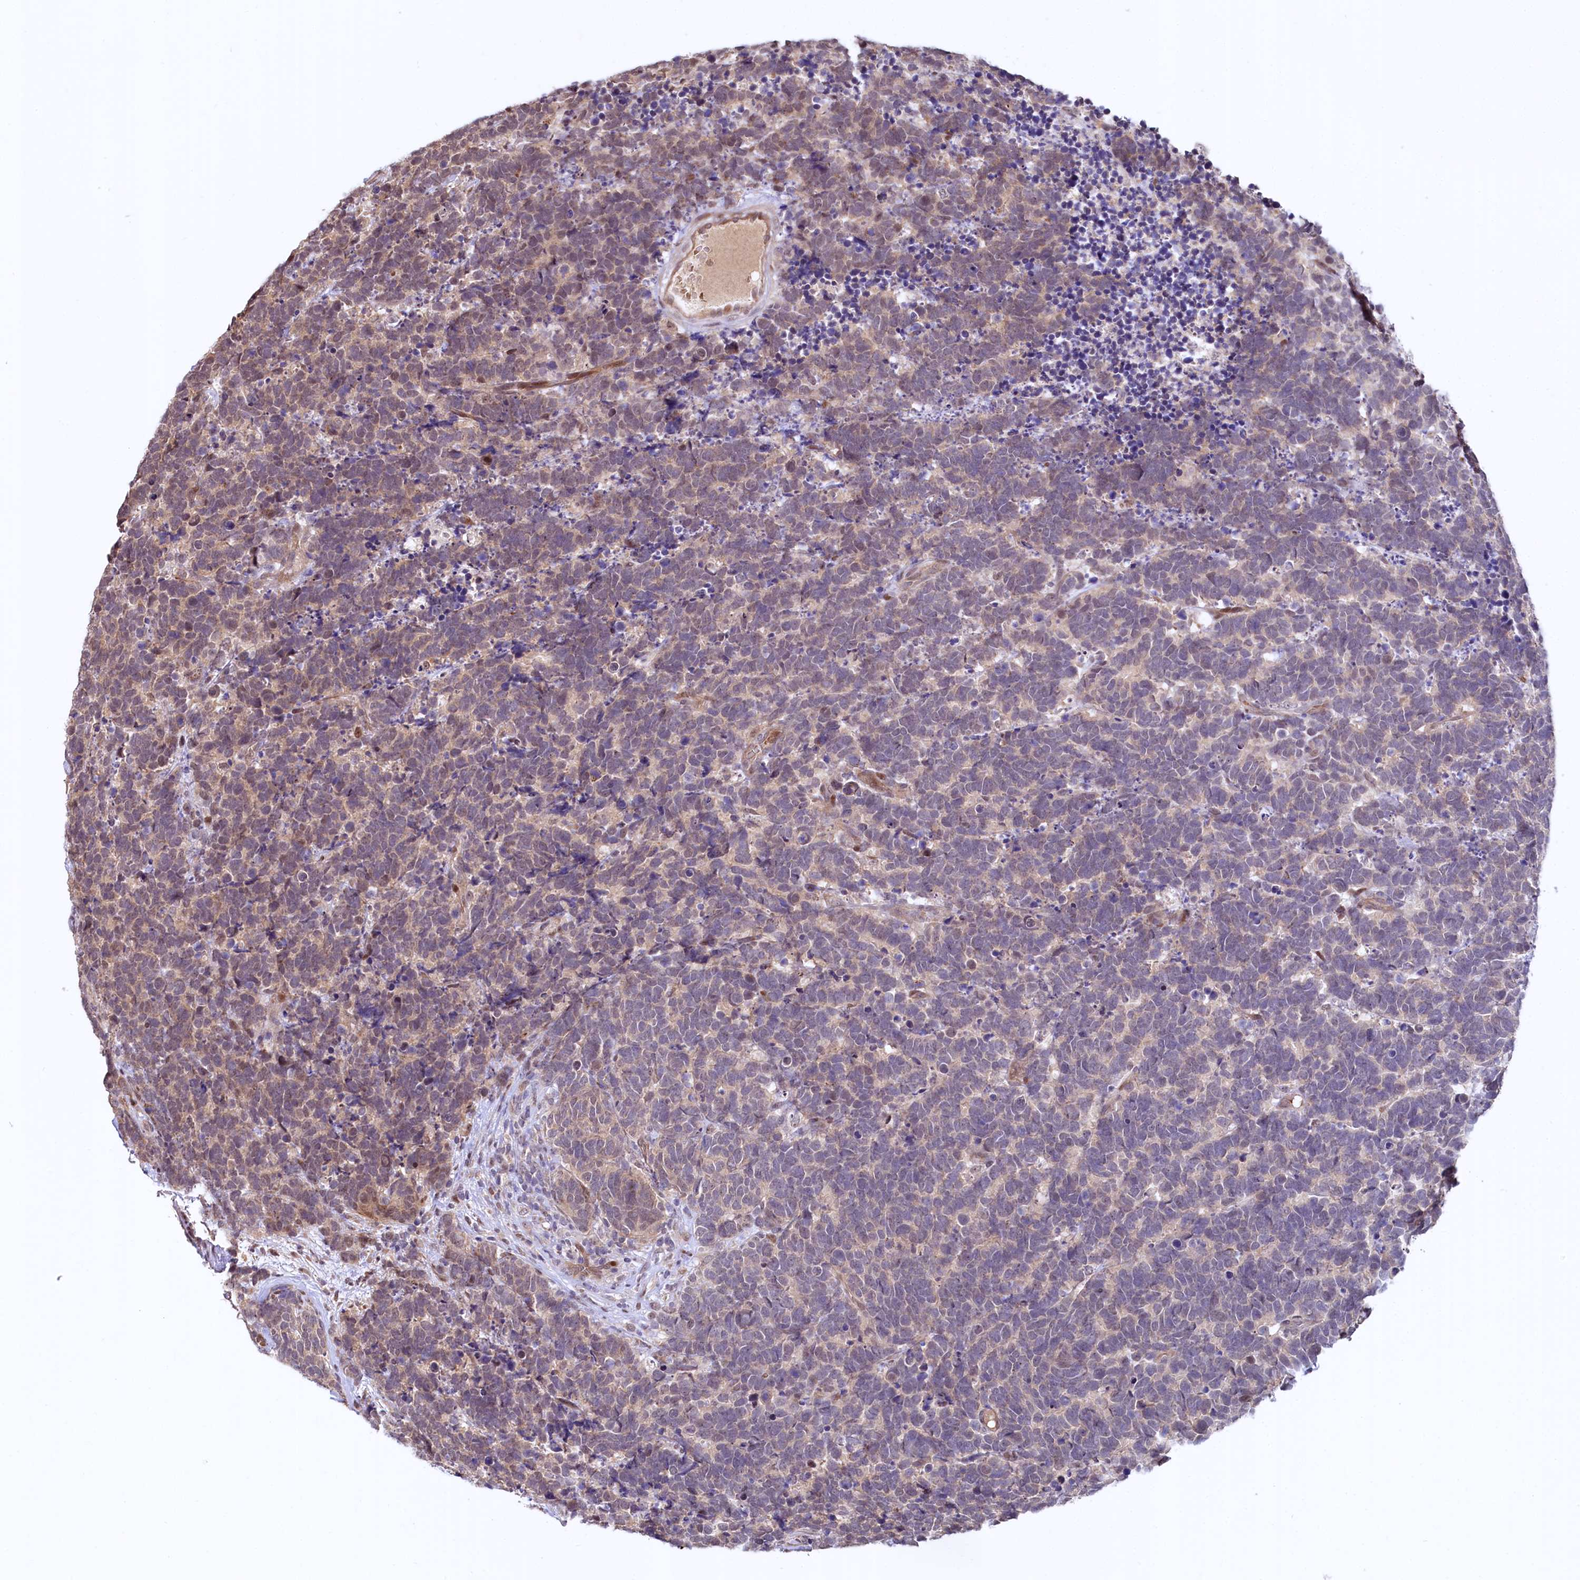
{"staining": {"intensity": "moderate", "quantity": "25%-75%", "location": "cytoplasmic/membranous"}, "tissue": "carcinoid", "cell_type": "Tumor cells", "image_type": "cancer", "snomed": [{"axis": "morphology", "description": "Carcinoma, NOS"}, {"axis": "morphology", "description": "Carcinoid, malignant, NOS"}, {"axis": "topography", "description": "Urinary bladder"}], "caption": "Protein staining of carcinoid (malignant) tissue exhibits moderate cytoplasmic/membranous positivity in approximately 25%-75% of tumor cells.", "gene": "N4BP2L1", "patient": {"sex": "male", "age": 57}}